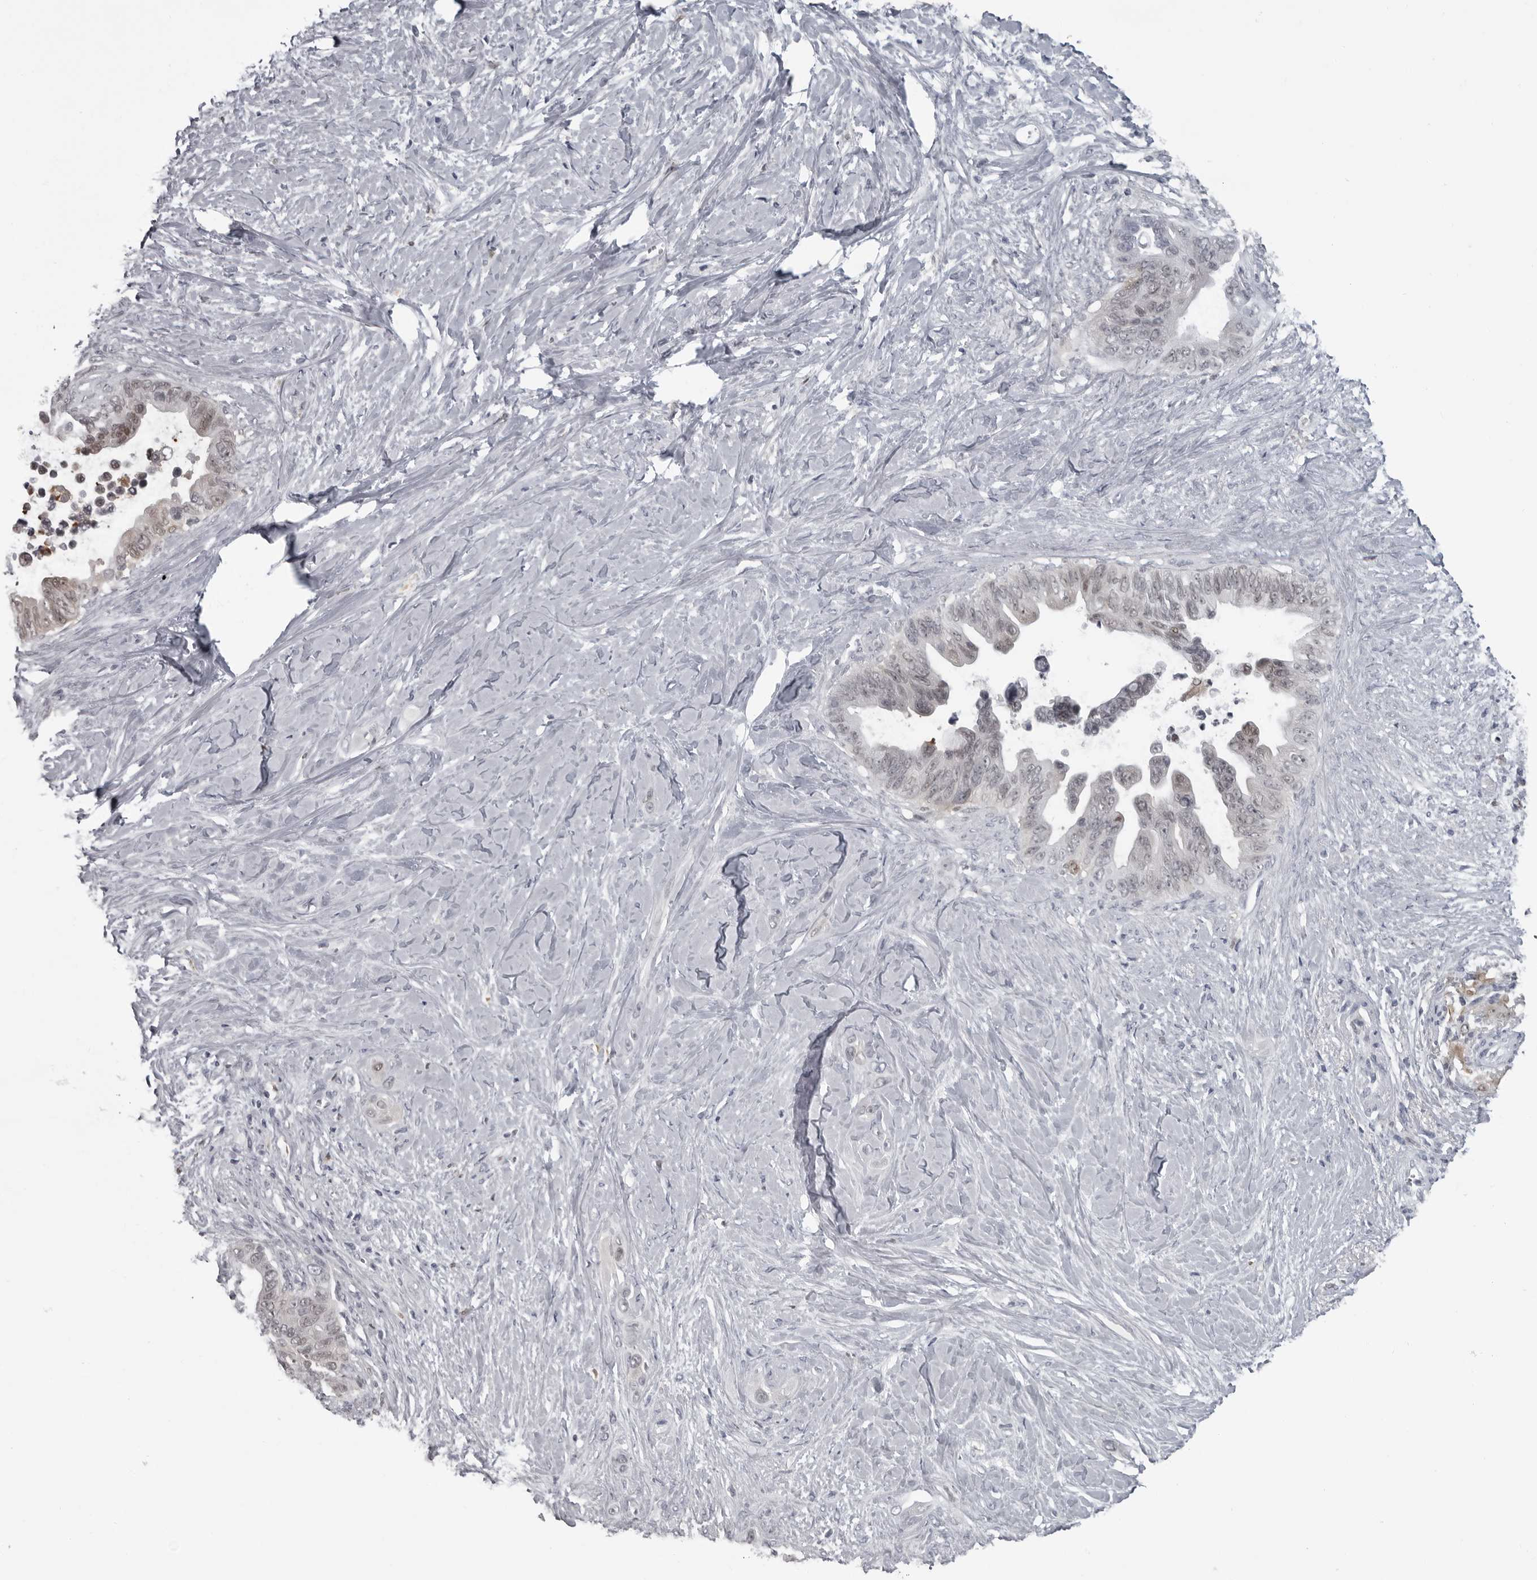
{"staining": {"intensity": "weak", "quantity": "<25%", "location": "nuclear"}, "tissue": "pancreatic cancer", "cell_type": "Tumor cells", "image_type": "cancer", "snomed": [{"axis": "morphology", "description": "Adenocarcinoma, NOS"}, {"axis": "topography", "description": "Pancreas"}], "caption": "Human pancreatic adenocarcinoma stained for a protein using IHC demonstrates no positivity in tumor cells.", "gene": "LZIC", "patient": {"sex": "female", "age": 72}}